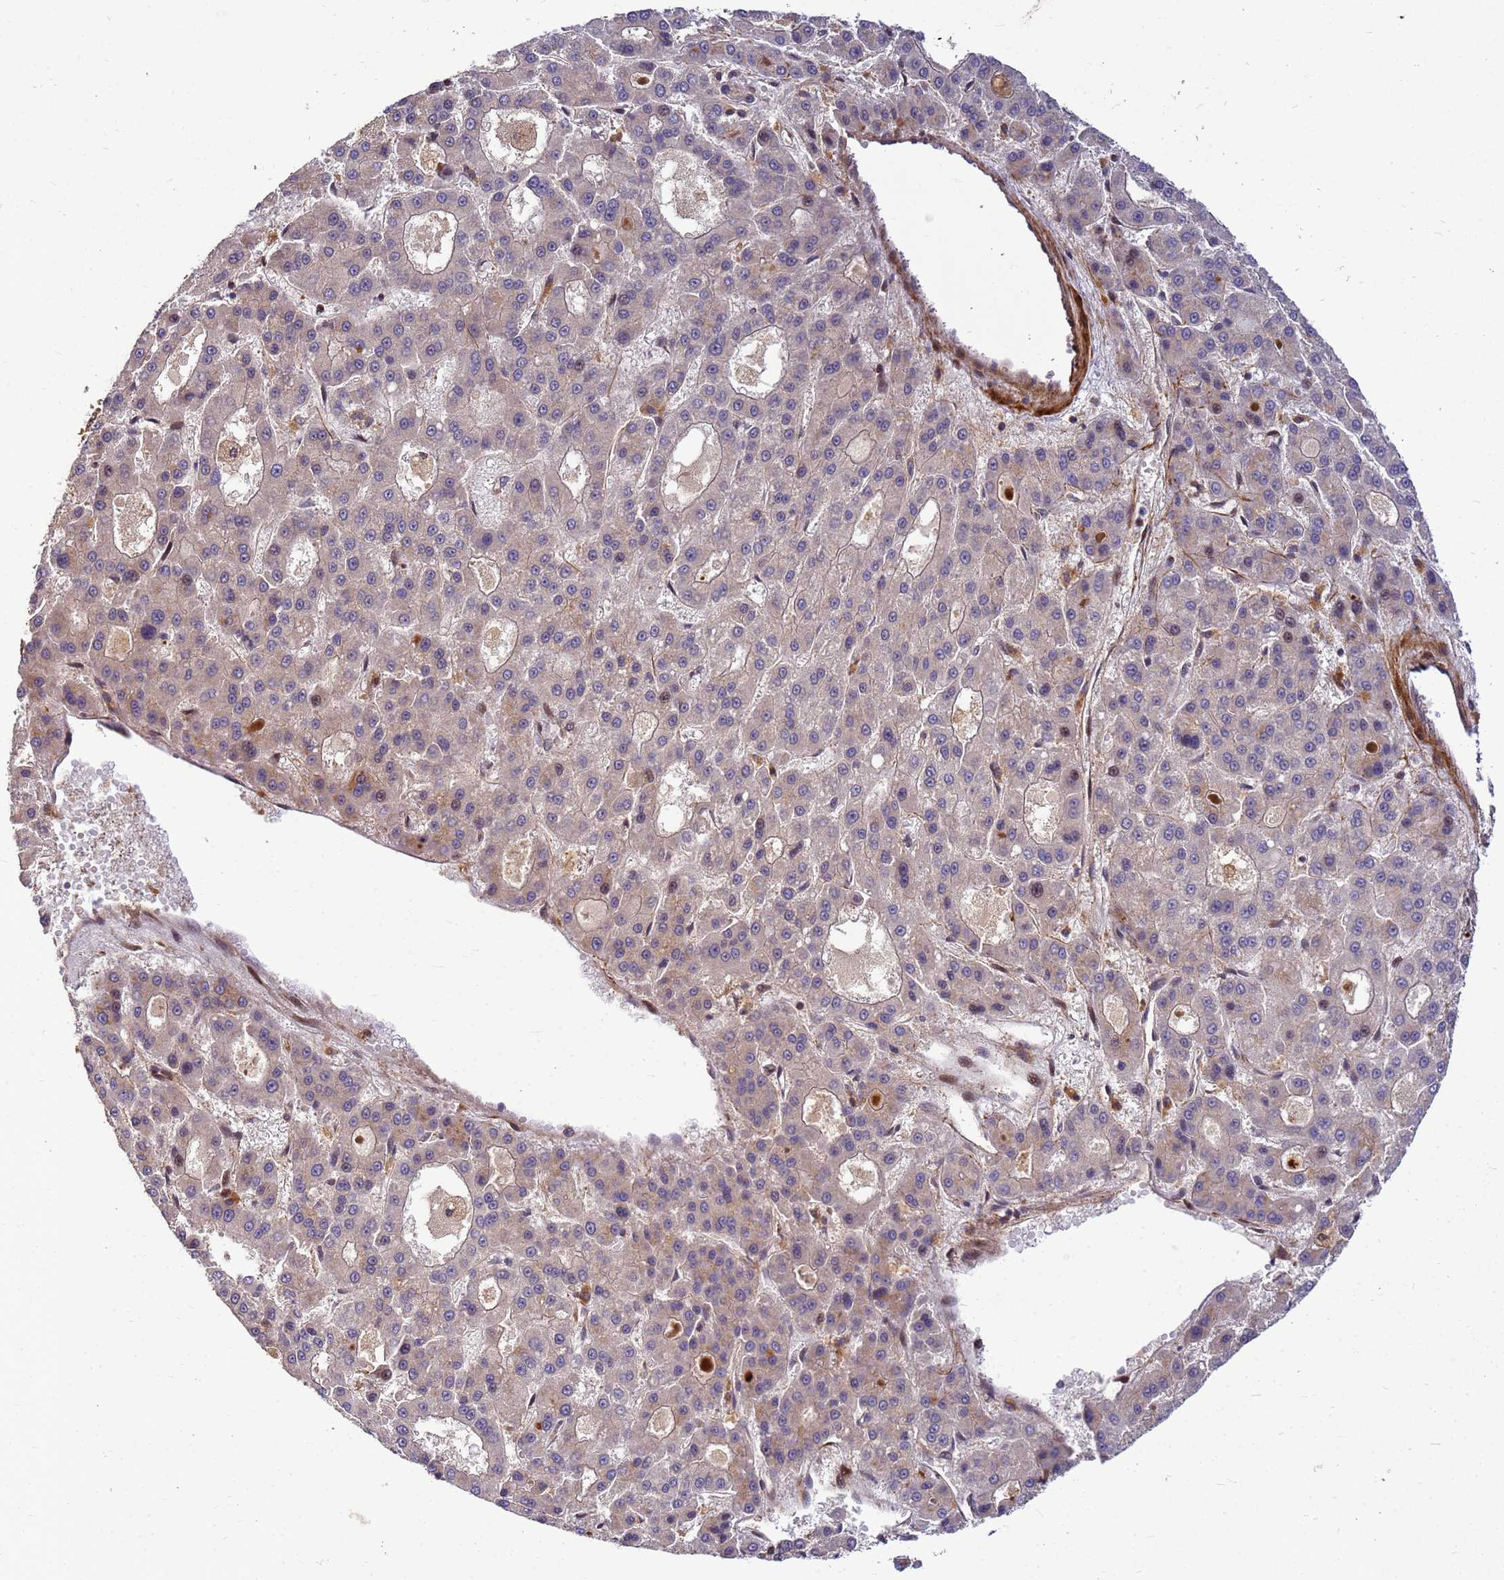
{"staining": {"intensity": "negative", "quantity": "none", "location": "none"}, "tissue": "liver cancer", "cell_type": "Tumor cells", "image_type": "cancer", "snomed": [{"axis": "morphology", "description": "Carcinoma, Hepatocellular, NOS"}, {"axis": "topography", "description": "Liver"}], "caption": "Human liver cancer stained for a protein using immunohistochemistry exhibits no positivity in tumor cells.", "gene": "DUS4L", "patient": {"sex": "male", "age": 70}}